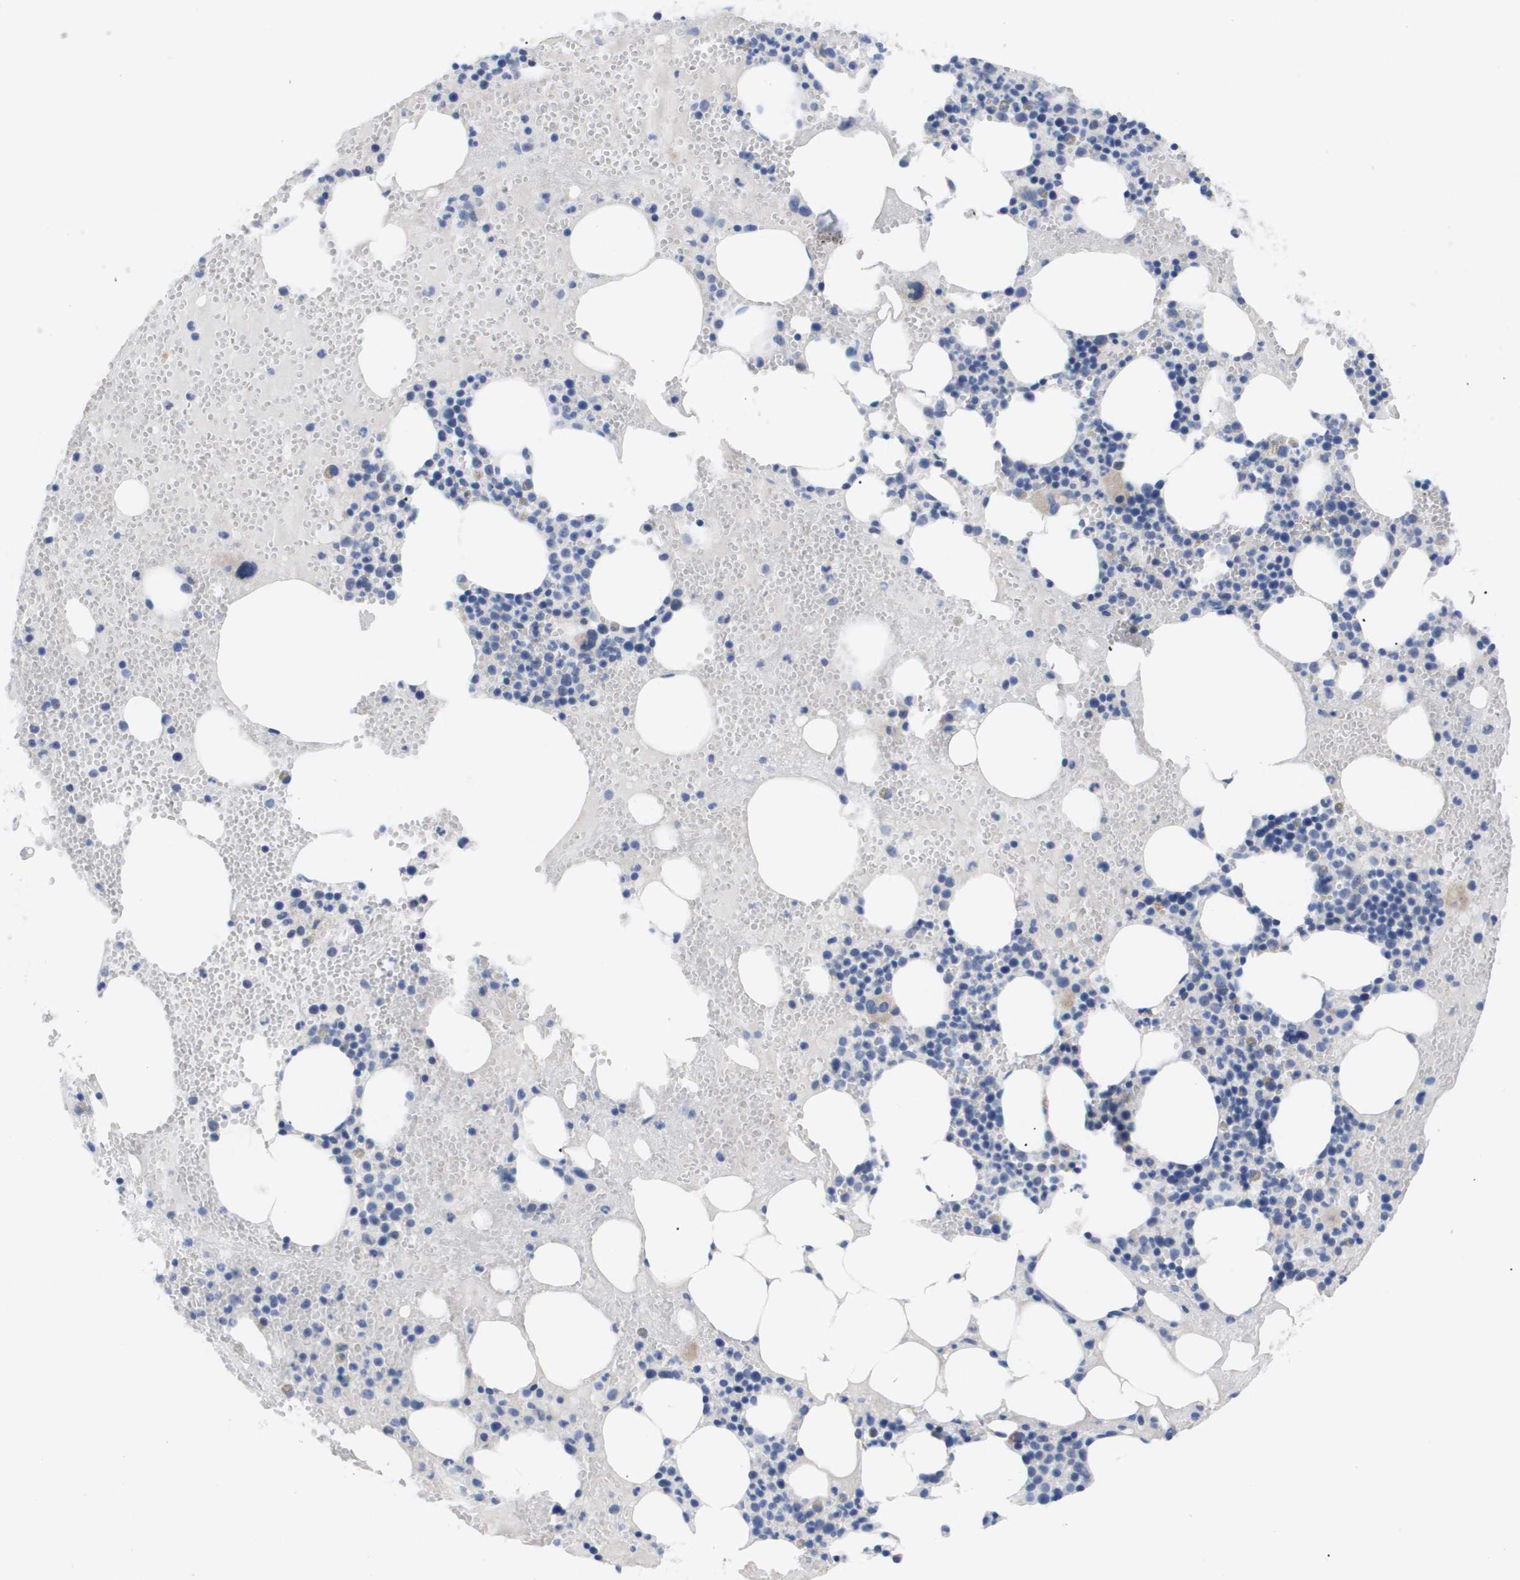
{"staining": {"intensity": "negative", "quantity": "none", "location": "none"}, "tissue": "bone marrow", "cell_type": "Hematopoietic cells", "image_type": "normal", "snomed": [{"axis": "morphology", "description": "Normal tissue, NOS"}, {"axis": "morphology", "description": "Inflammation, NOS"}, {"axis": "topography", "description": "Bone marrow"}], "caption": "This is an immunohistochemistry (IHC) histopathology image of benign human bone marrow. There is no positivity in hematopoietic cells.", "gene": "CAV3", "patient": {"sex": "female", "age": 78}}